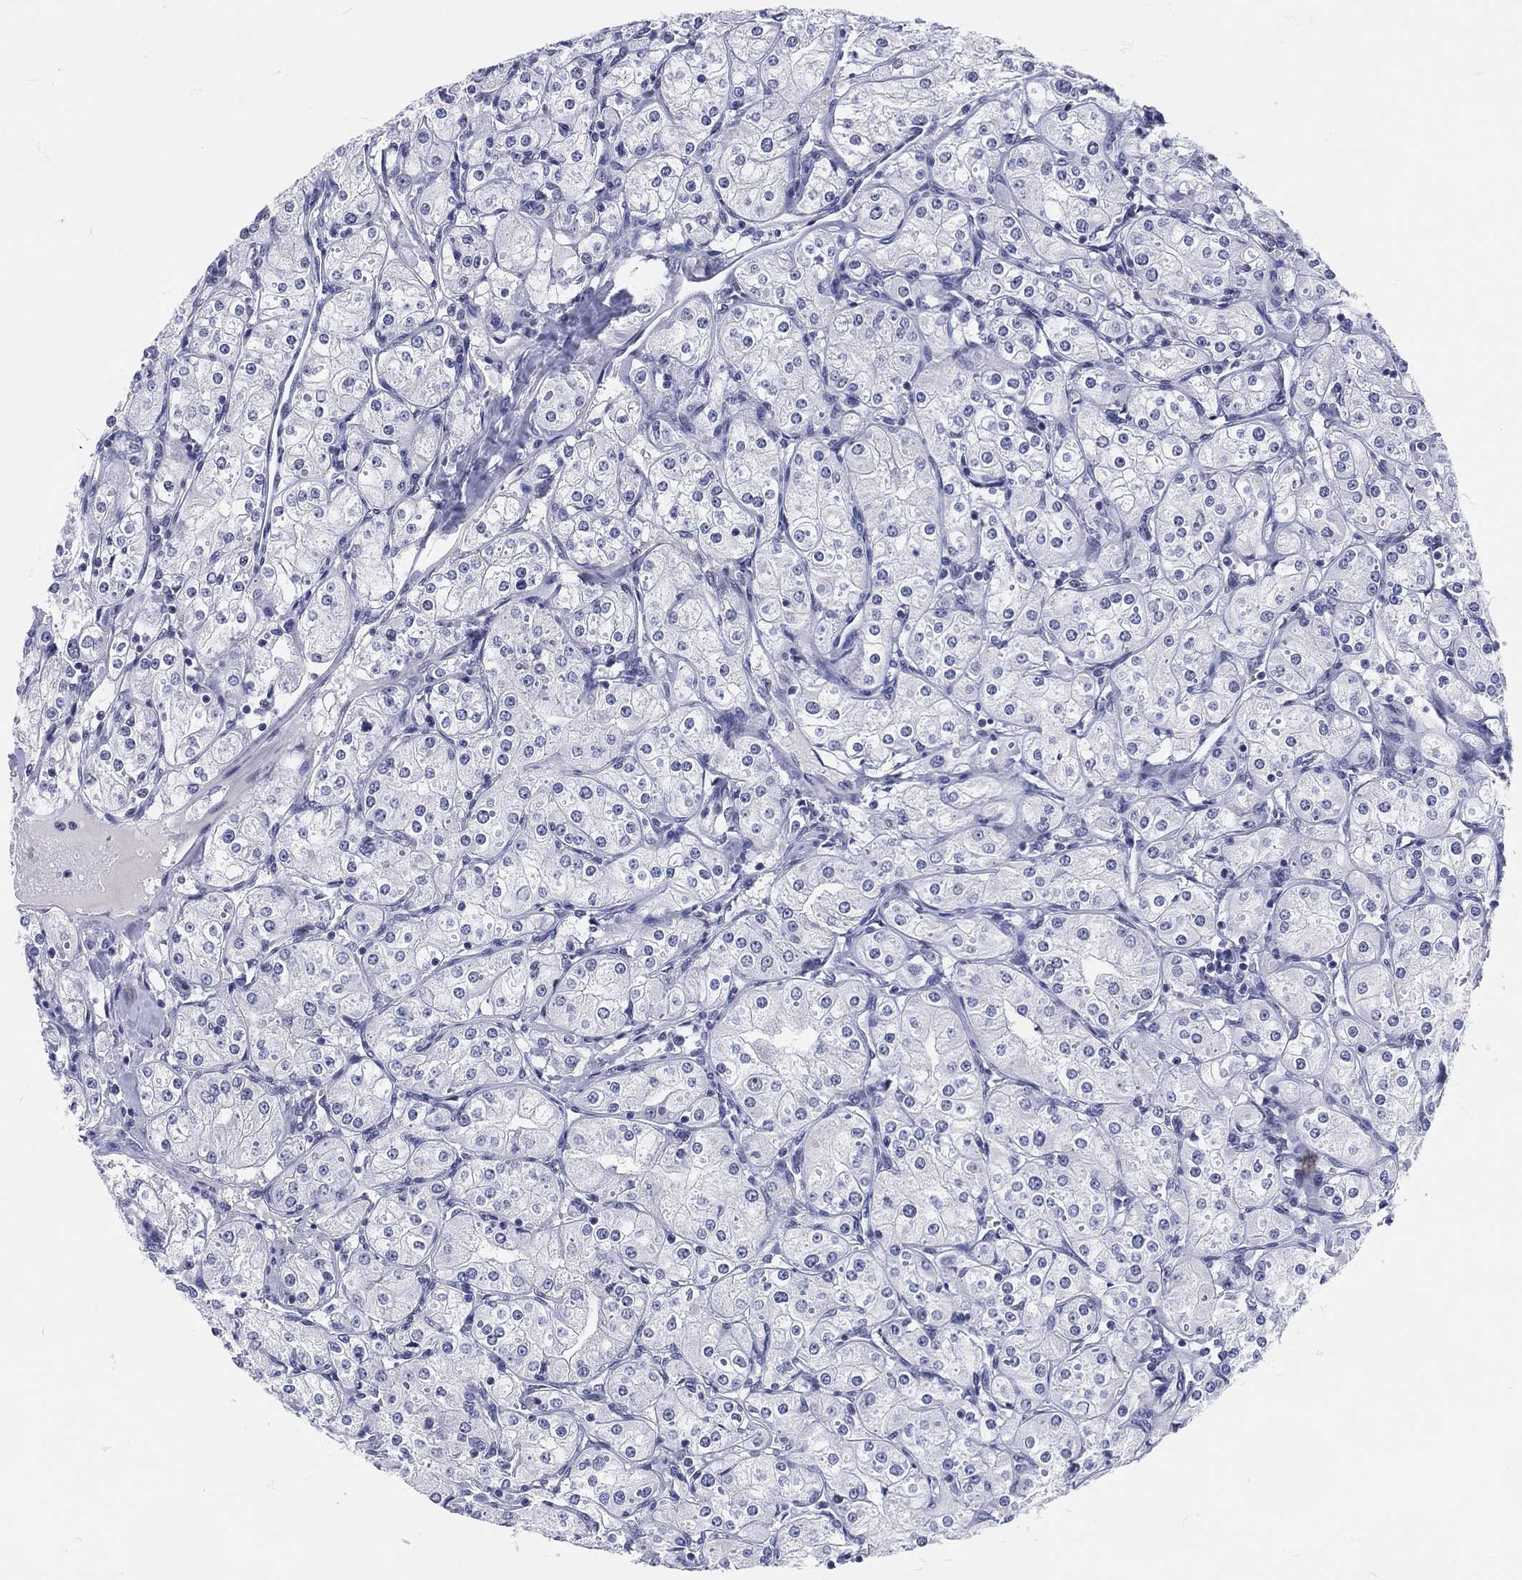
{"staining": {"intensity": "negative", "quantity": "none", "location": "none"}, "tissue": "renal cancer", "cell_type": "Tumor cells", "image_type": "cancer", "snomed": [{"axis": "morphology", "description": "Adenocarcinoma, NOS"}, {"axis": "topography", "description": "Kidney"}], "caption": "Tumor cells show no significant protein staining in renal cancer.", "gene": "MAPK8IP1", "patient": {"sex": "male", "age": 77}}